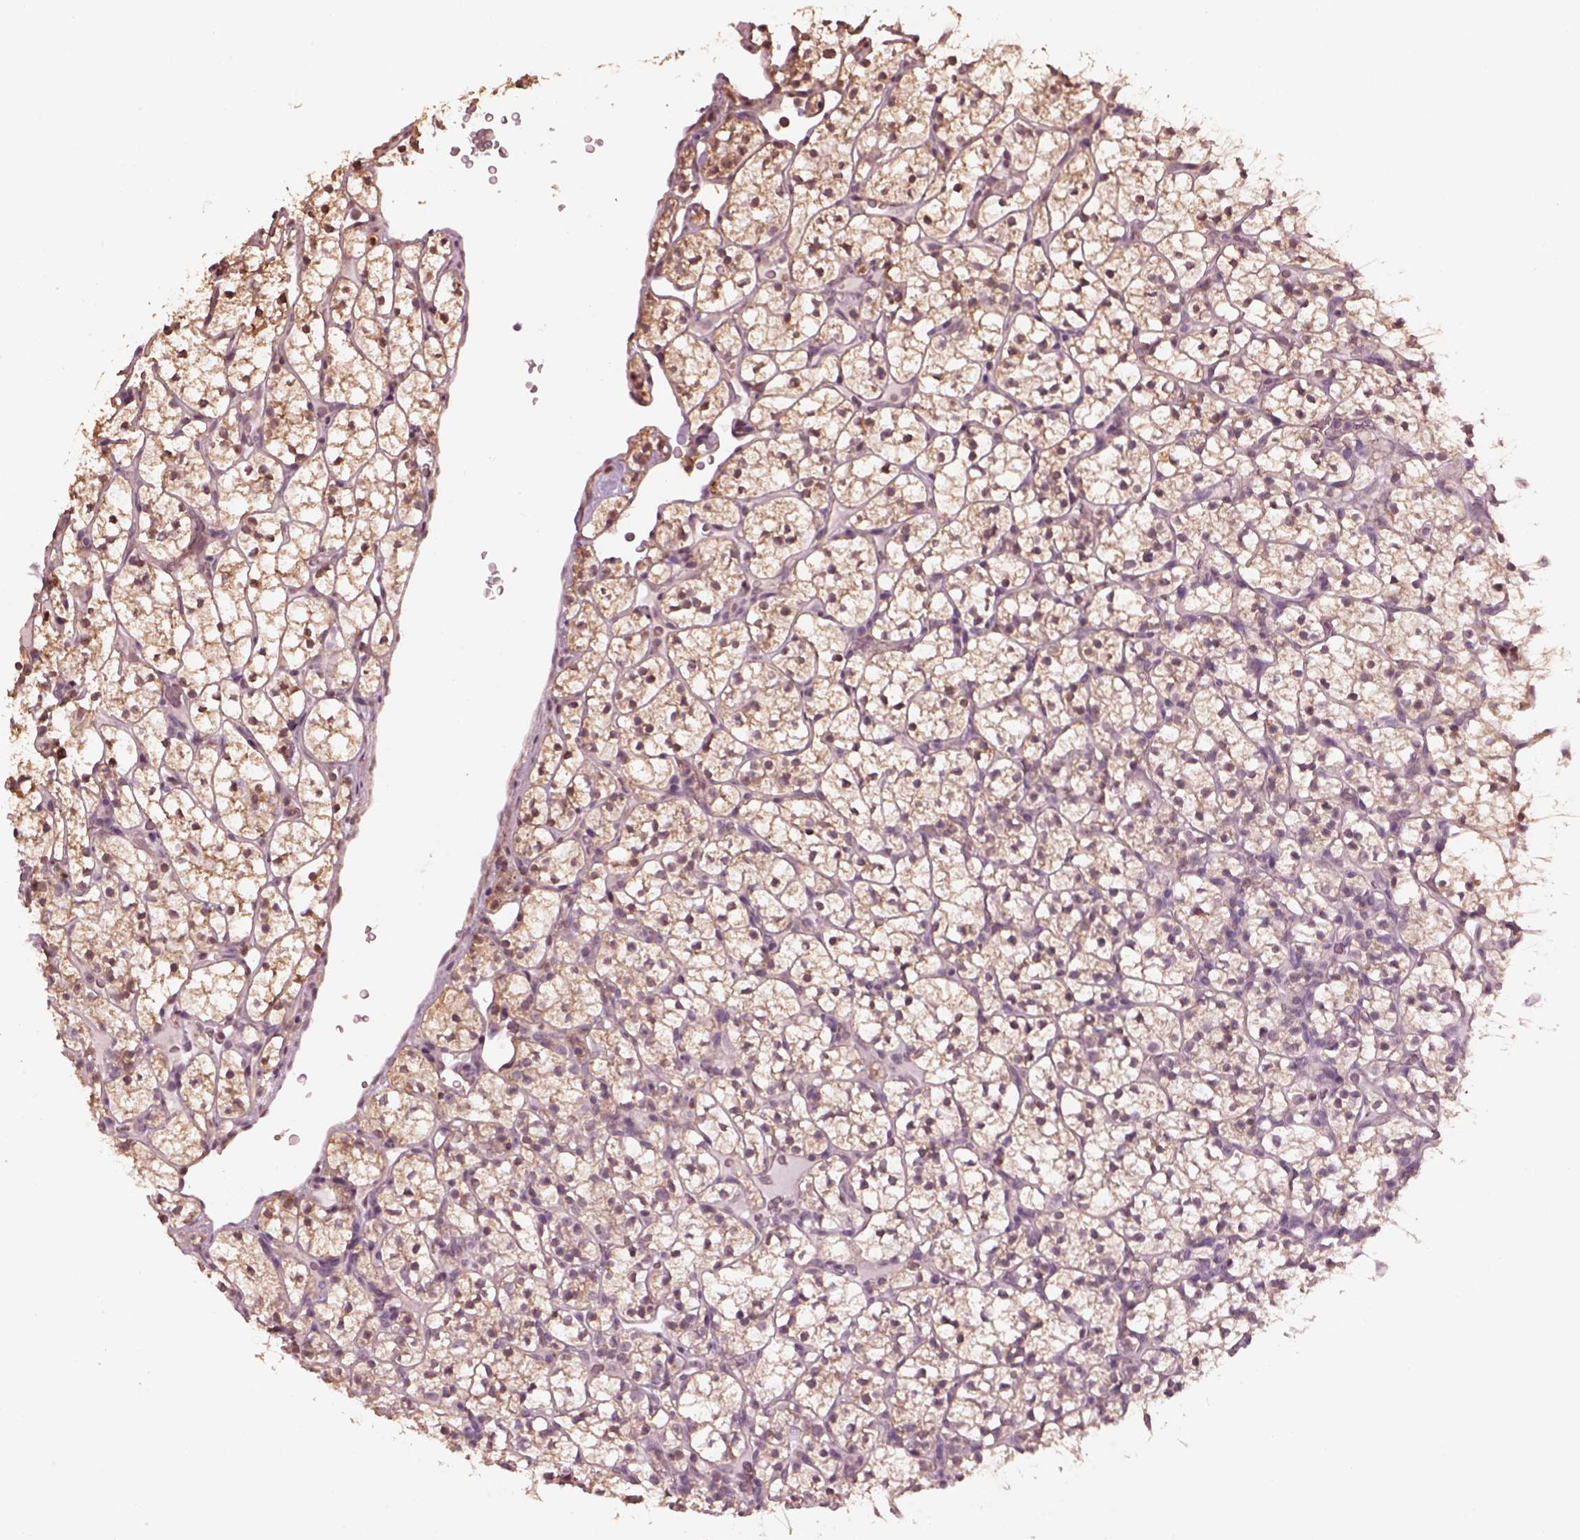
{"staining": {"intensity": "weak", "quantity": "25%-75%", "location": "cytoplasmic/membranous,nuclear"}, "tissue": "renal cancer", "cell_type": "Tumor cells", "image_type": "cancer", "snomed": [{"axis": "morphology", "description": "Adenocarcinoma, NOS"}, {"axis": "topography", "description": "Kidney"}], "caption": "Immunohistochemical staining of renal cancer reveals low levels of weak cytoplasmic/membranous and nuclear protein expression in about 25%-75% of tumor cells. (Stains: DAB in brown, nuclei in blue, Microscopy: brightfield microscopy at high magnification).", "gene": "SRI", "patient": {"sex": "female", "age": 89}}